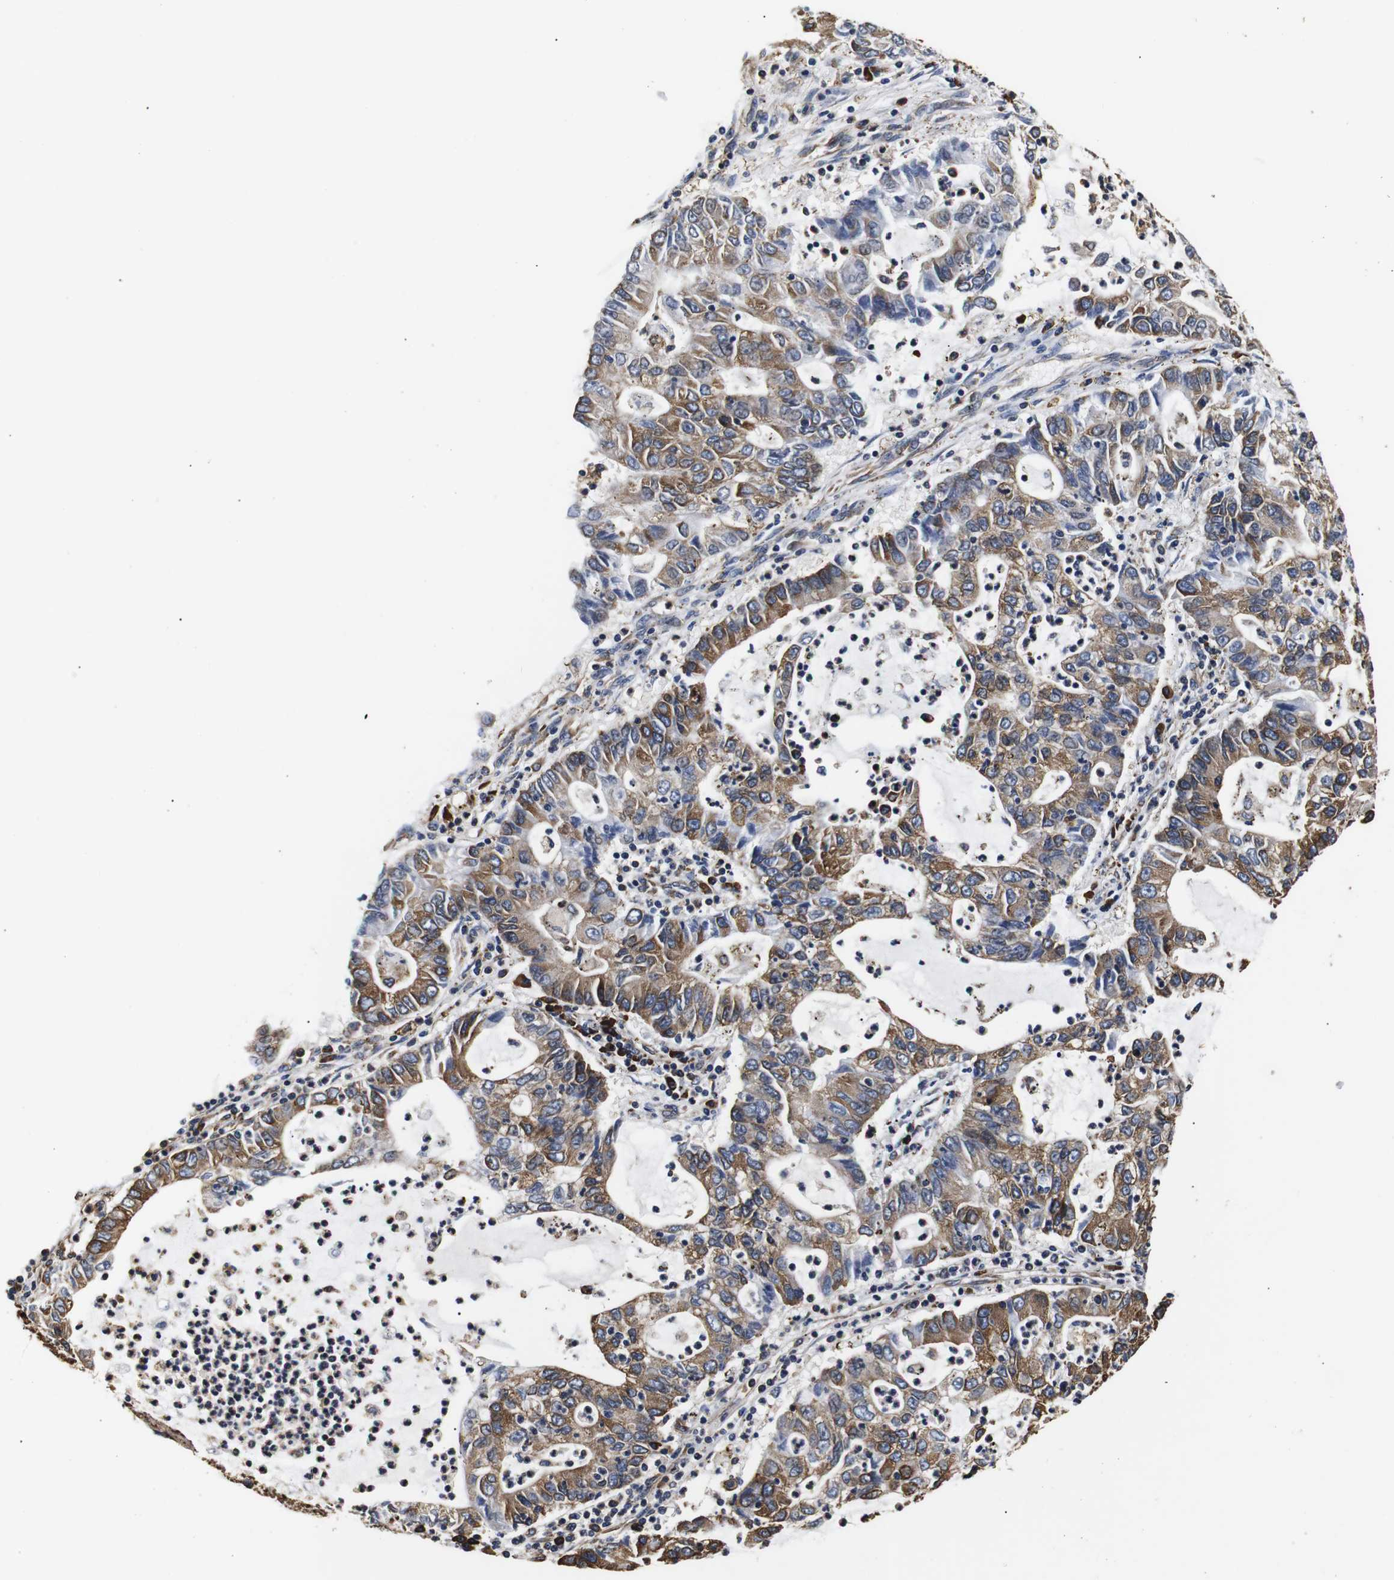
{"staining": {"intensity": "moderate", "quantity": ">75%", "location": "cytoplasmic/membranous"}, "tissue": "lung cancer", "cell_type": "Tumor cells", "image_type": "cancer", "snomed": [{"axis": "morphology", "description": "Adenocarcinoma, NOS"}, {"axis": "topography", "description": "Lung"}], "caption": "Moderate cytoplasmic/membranous protein staining is present in about >75% of tumor cells in lung adenocarcinoma. (Brightfield microscopy of DAB IHC at high magnification).", "gene": "HHIP", "patient": {"sex": "female", "age": 51}}